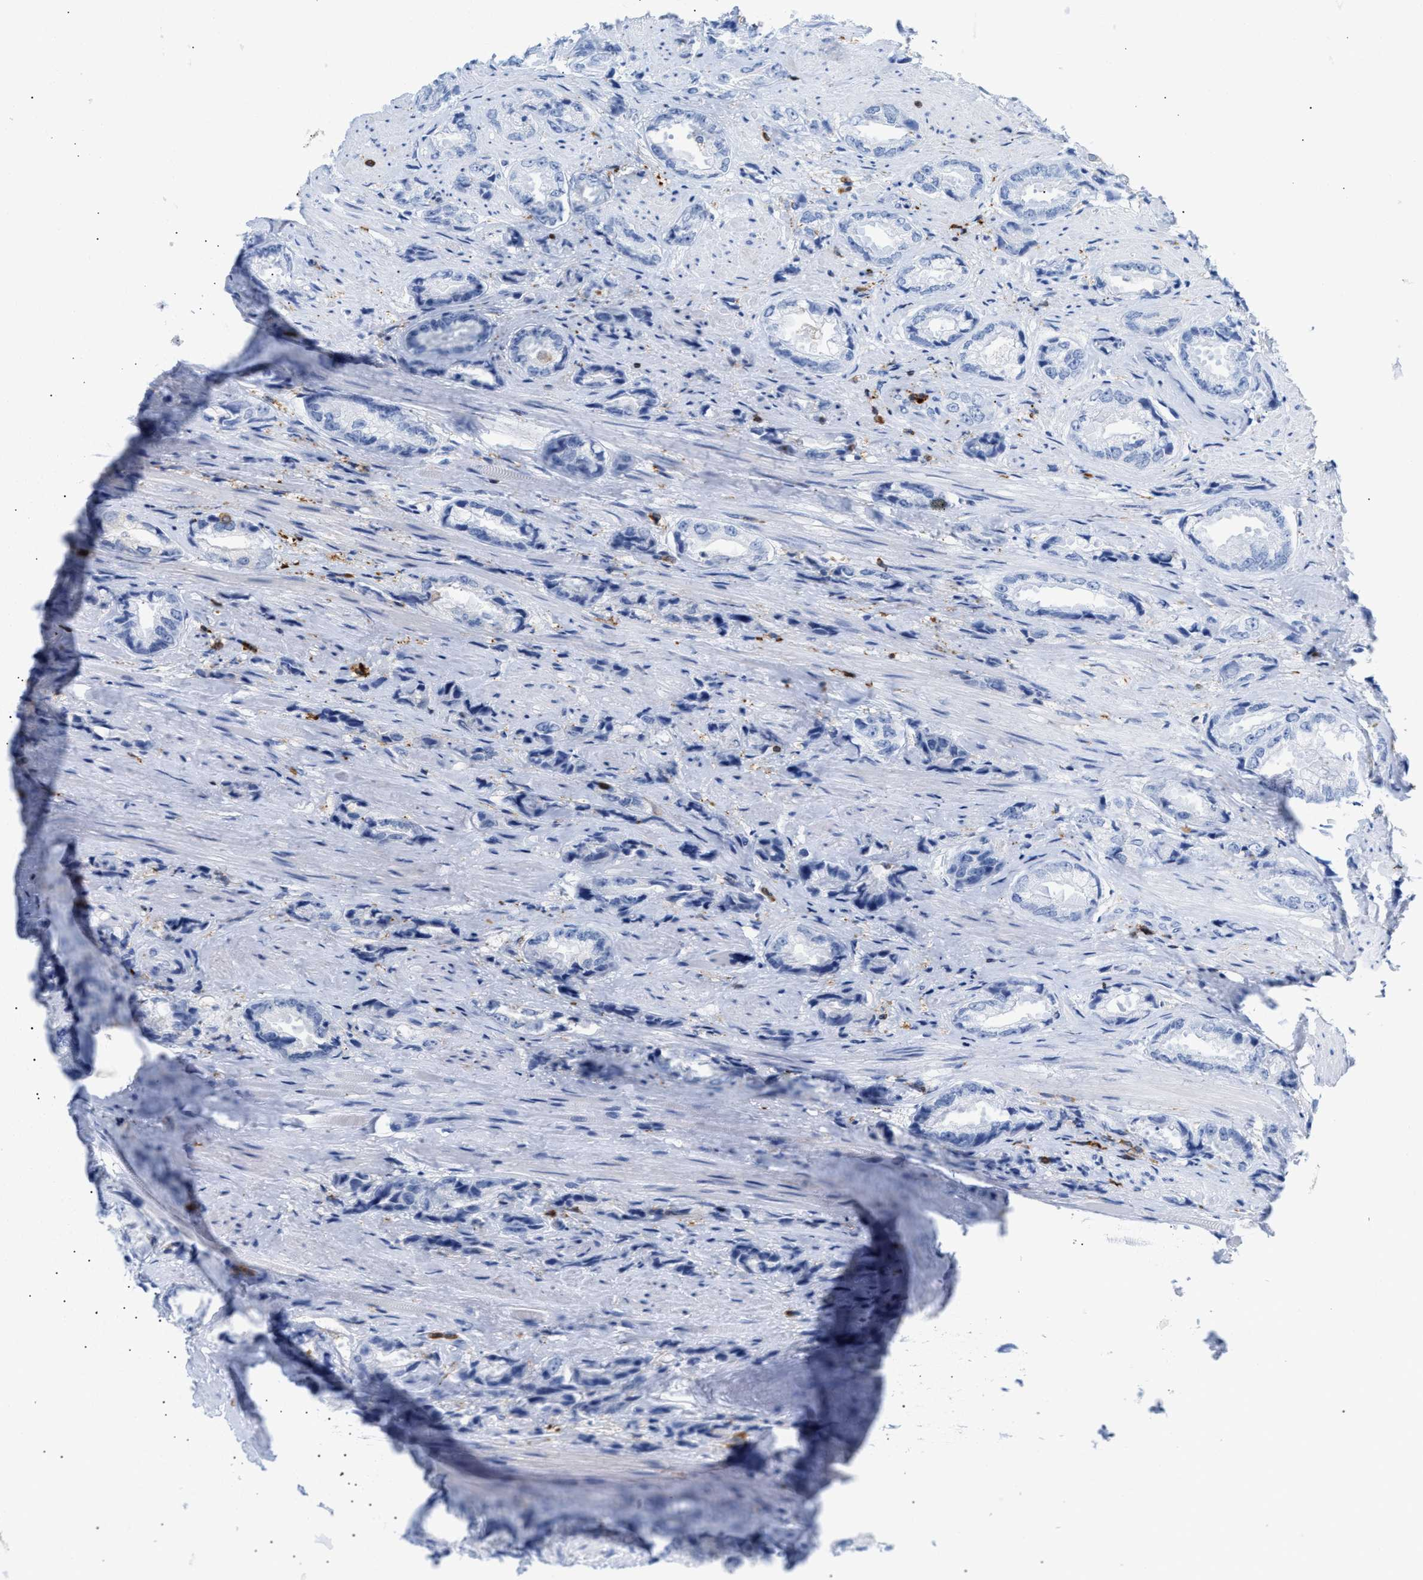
{"staining": {"intensity": "negative", "quantity": "none", "location": "none"}, "tissue": "prostate cancer", "cell_type": "Tumor cells", "image_type": "cancer", "snomed": [{"axis": "morphology", "description": "Adenocarcinoma, High grade"}, {"axis": "topography", "description": "Prostate"}], "caption": "A photomicrograph of prostate cancer (adenocarcinoma (high-grade)) stained for a protein exhibits no brown staining in tumor cells. (Stains: DAB (3,3'-diaminobenzidine) IHC with hematoxylin counter stain, Microscopy: brightfield microscopy at high magnification).", "gene": "LCP1", "patient": {"sex": "male", "age": 61}}